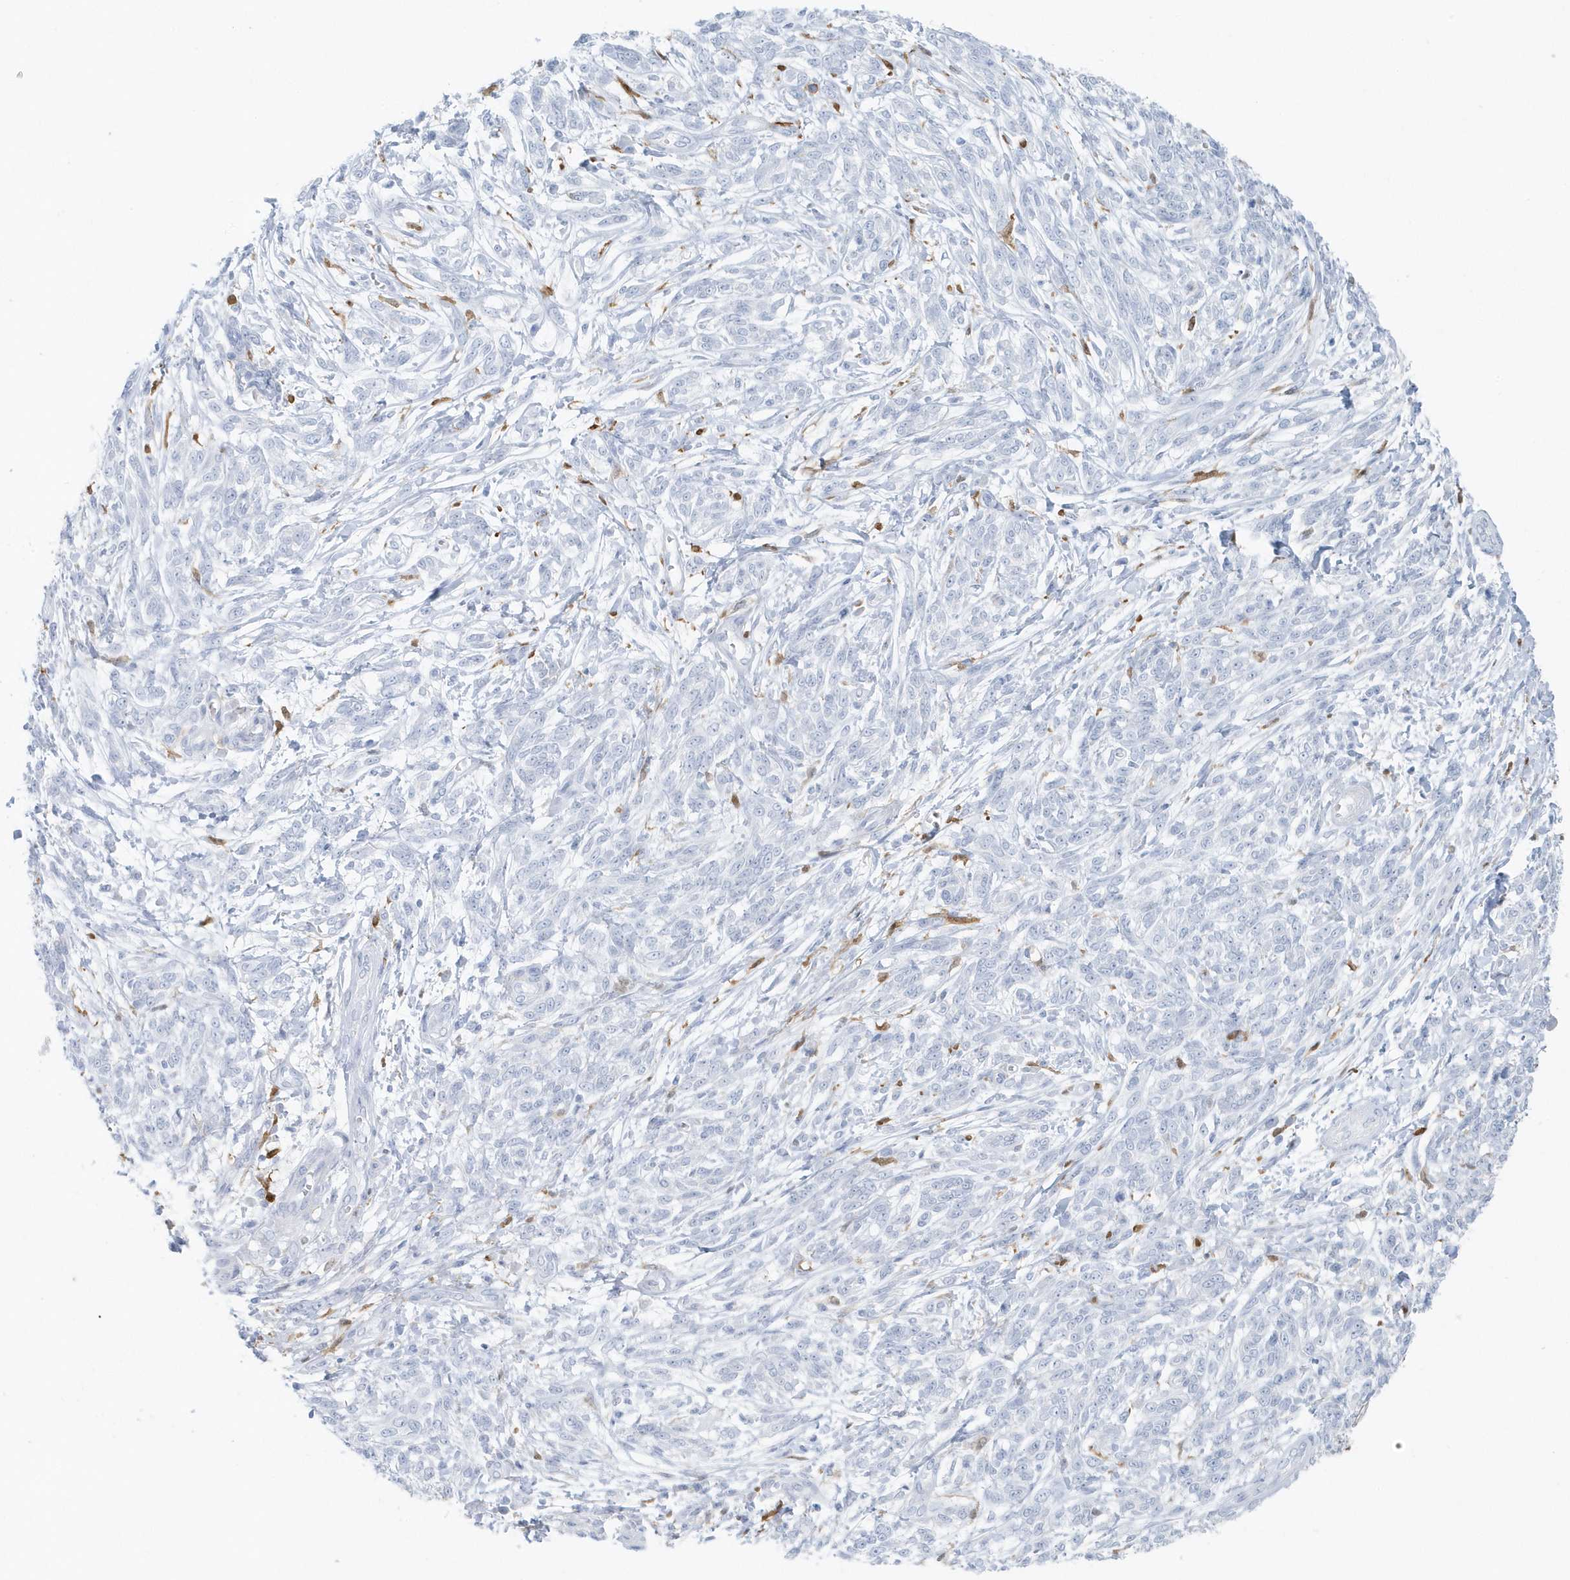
{"staining": {"intensity": "negative", "quantity": "none", "location": "none"}, "tissue": "melanoma", "cell_type": "Tumor cells", "image_type": "cancer", "snomed": [{"axis": "morphology", "description": "Malignant melanoma, NOS"}, {"axis": "topography", "description": "Skin"}], "caption": "Tumor cells show no significant positivity in malignant melanoma.", "gene": "FAM98A", "patient": {"sex": "male", "age": 49}}